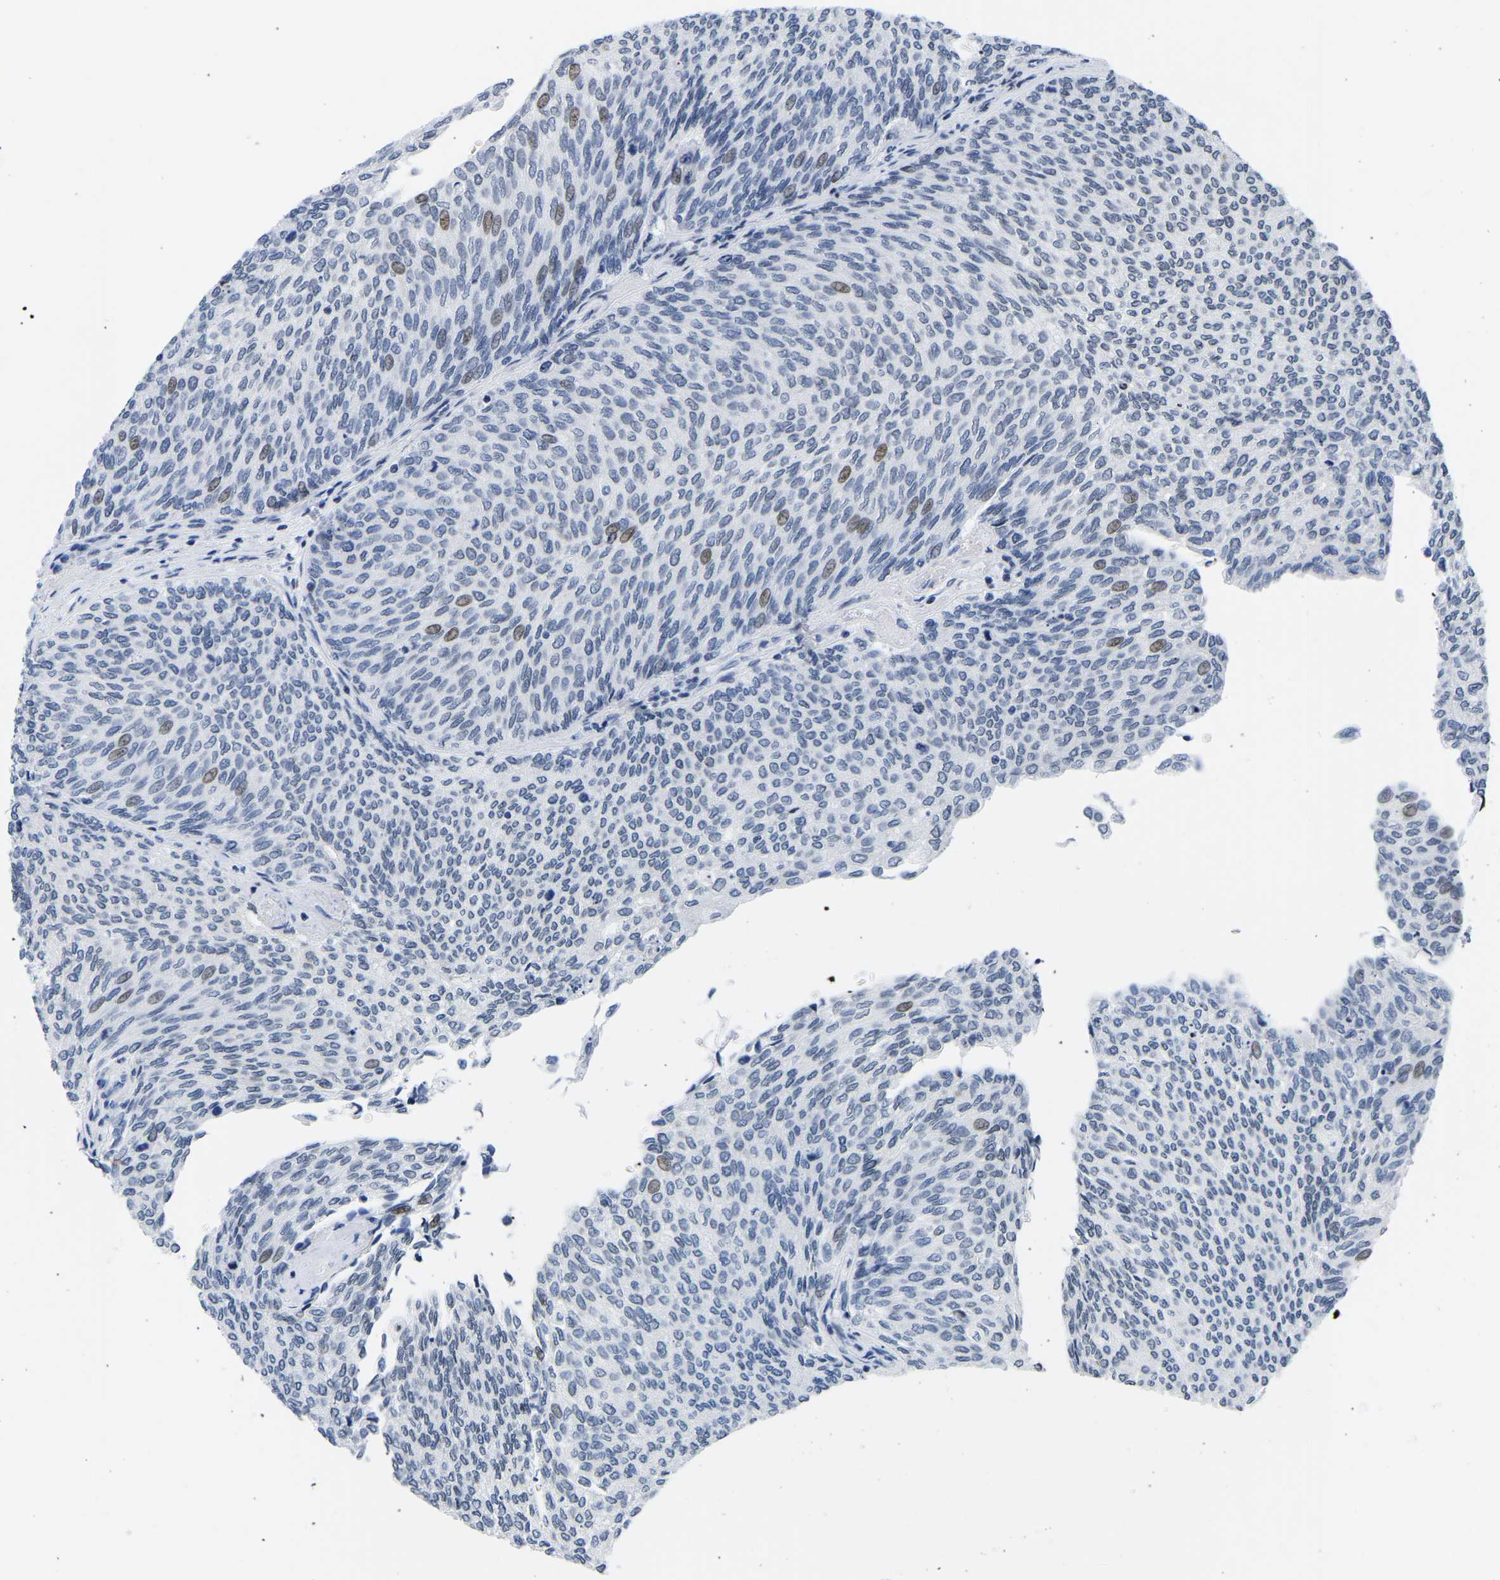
{"staining": {"intensity": "weak", "quantity": "<25%", "location": "nuclear"}, "tissue": "urothelial cancer", "cell_type": "Tumor cells", "image_type": "cancer", "snomed": [{"axis": "morphology", "description": "Urothelial carcinoma, Low grade"}, {"axis": "topography", "description": "Urinary bladder"}], "caption": "Urothelial cancer stained for a protein using immunohistochemistry displays no staining tumor cells.", "gene": "UPK3A", "patient": {"sex": "female", "age": 79}}